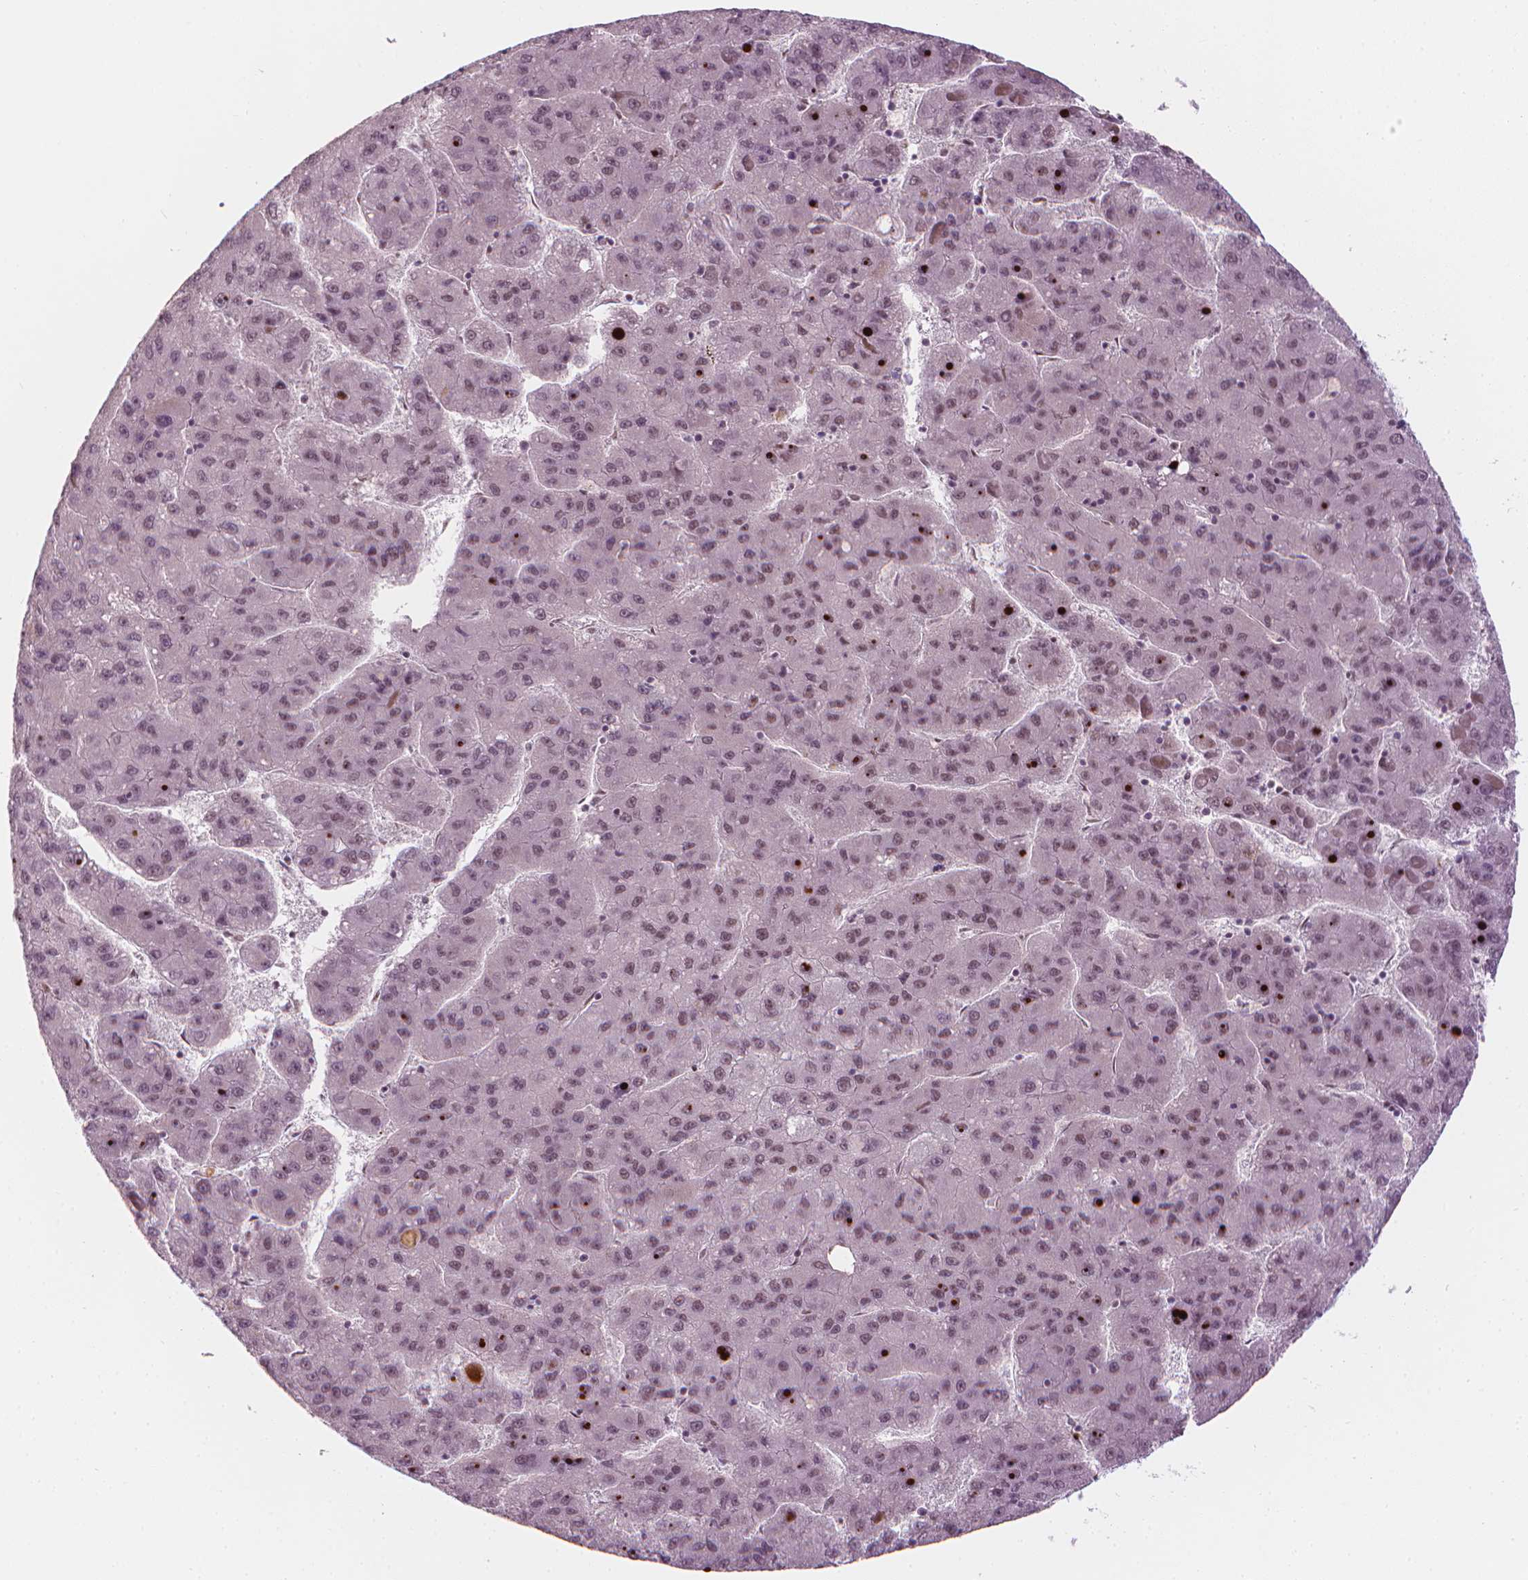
{"staining": {"intensity": "weak", "quantity": "25%-75%", "location": "nuclear"}, "tissue": "liver cancer", "cell_type": "Tumor cells", "image_type": "cancer", "snomed": [{"axis": "morphology", "description": "Carcinoma, Hepatocellular, NOS"}, {"axis": "topography", "description": "Liver"}], "caption": "There is low levels of weak nuclear expression in tumor cells of liver cancer, as demonstrated by immunohistochemical staining (brown color).", "gene": "ELF2", "patient": {"sex": "female", "age": 82}}